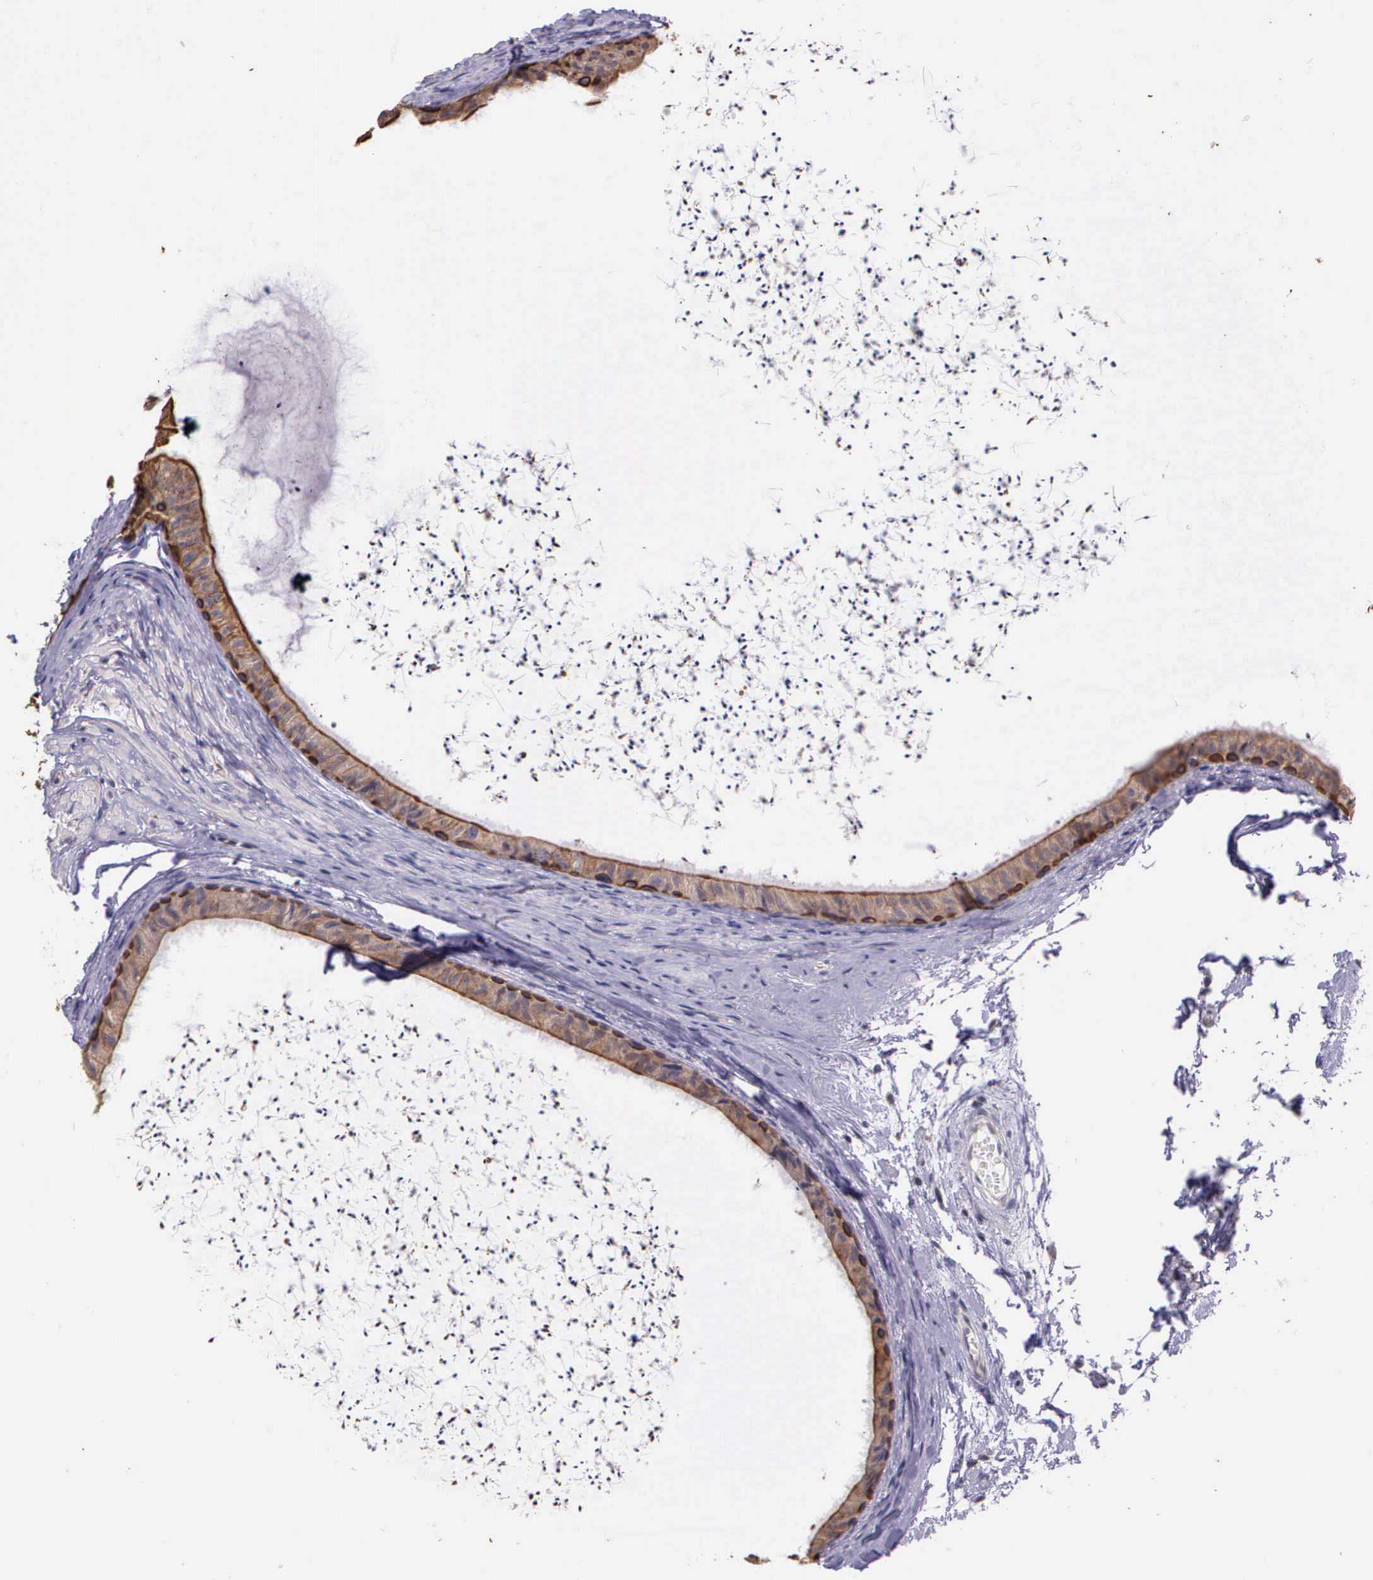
{"staining": {"intensity": "weak", "quantity": ">75%", "location": "cytoplasmic/membranous"}, "tissue": "epididymis", "cell_type": "Glandular cells", "image_type": "normal", "snomed": [{"axis": "morphology", "description": "Normal tissue, NOS"}, {"axis": "topography", "description": "Epididymis"}], "caption": "Brown immunohistochemical staining in unremarkable epididymis exhibits weak cytoplasmic/membranous staining in about >75% of glandular cells.", "gene": "IGBP1P2", "patient": {"sex": "male", "age": 77}}